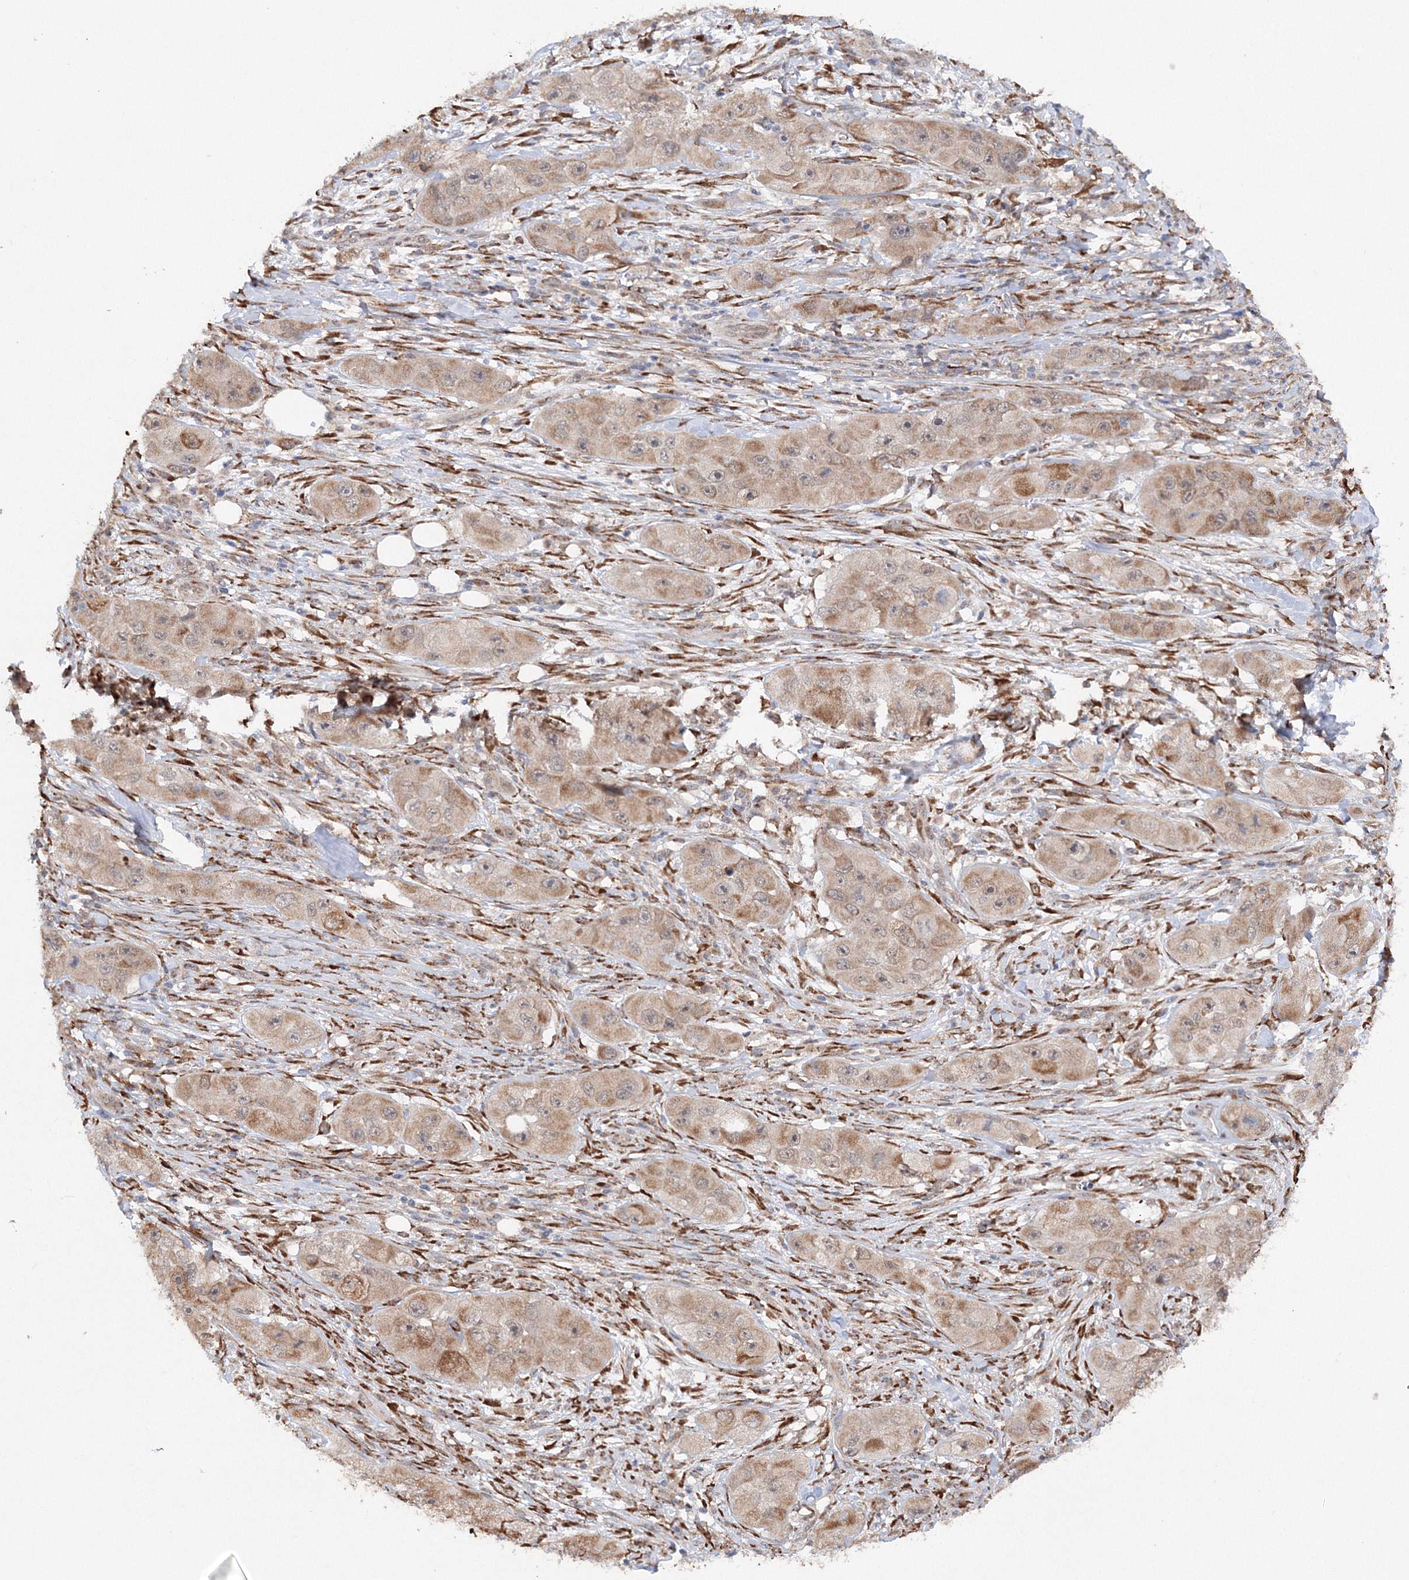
{"staining": {"intensity": "moderate", "quantity": ">75%", "location": "cytoplasmic/membranous"}, "tissue": "skin cancer", "cell_type": "Tumor cells", "image_type": "cancer", "snomed": [{"axis": "morphology", "description": "Squamous cell carcinoma, NOS"}, {"axis": "topography", "description": "Skin"}, {"axis": "topography", "description": "Subcutis"}], "caption": "Skin cancer stained for a protein demonstrates moderate cytoplasmic/membranous positivity in tumor cells.", "gene": "DIS3L2", "patient": {"sex": "male", "age": 73}}